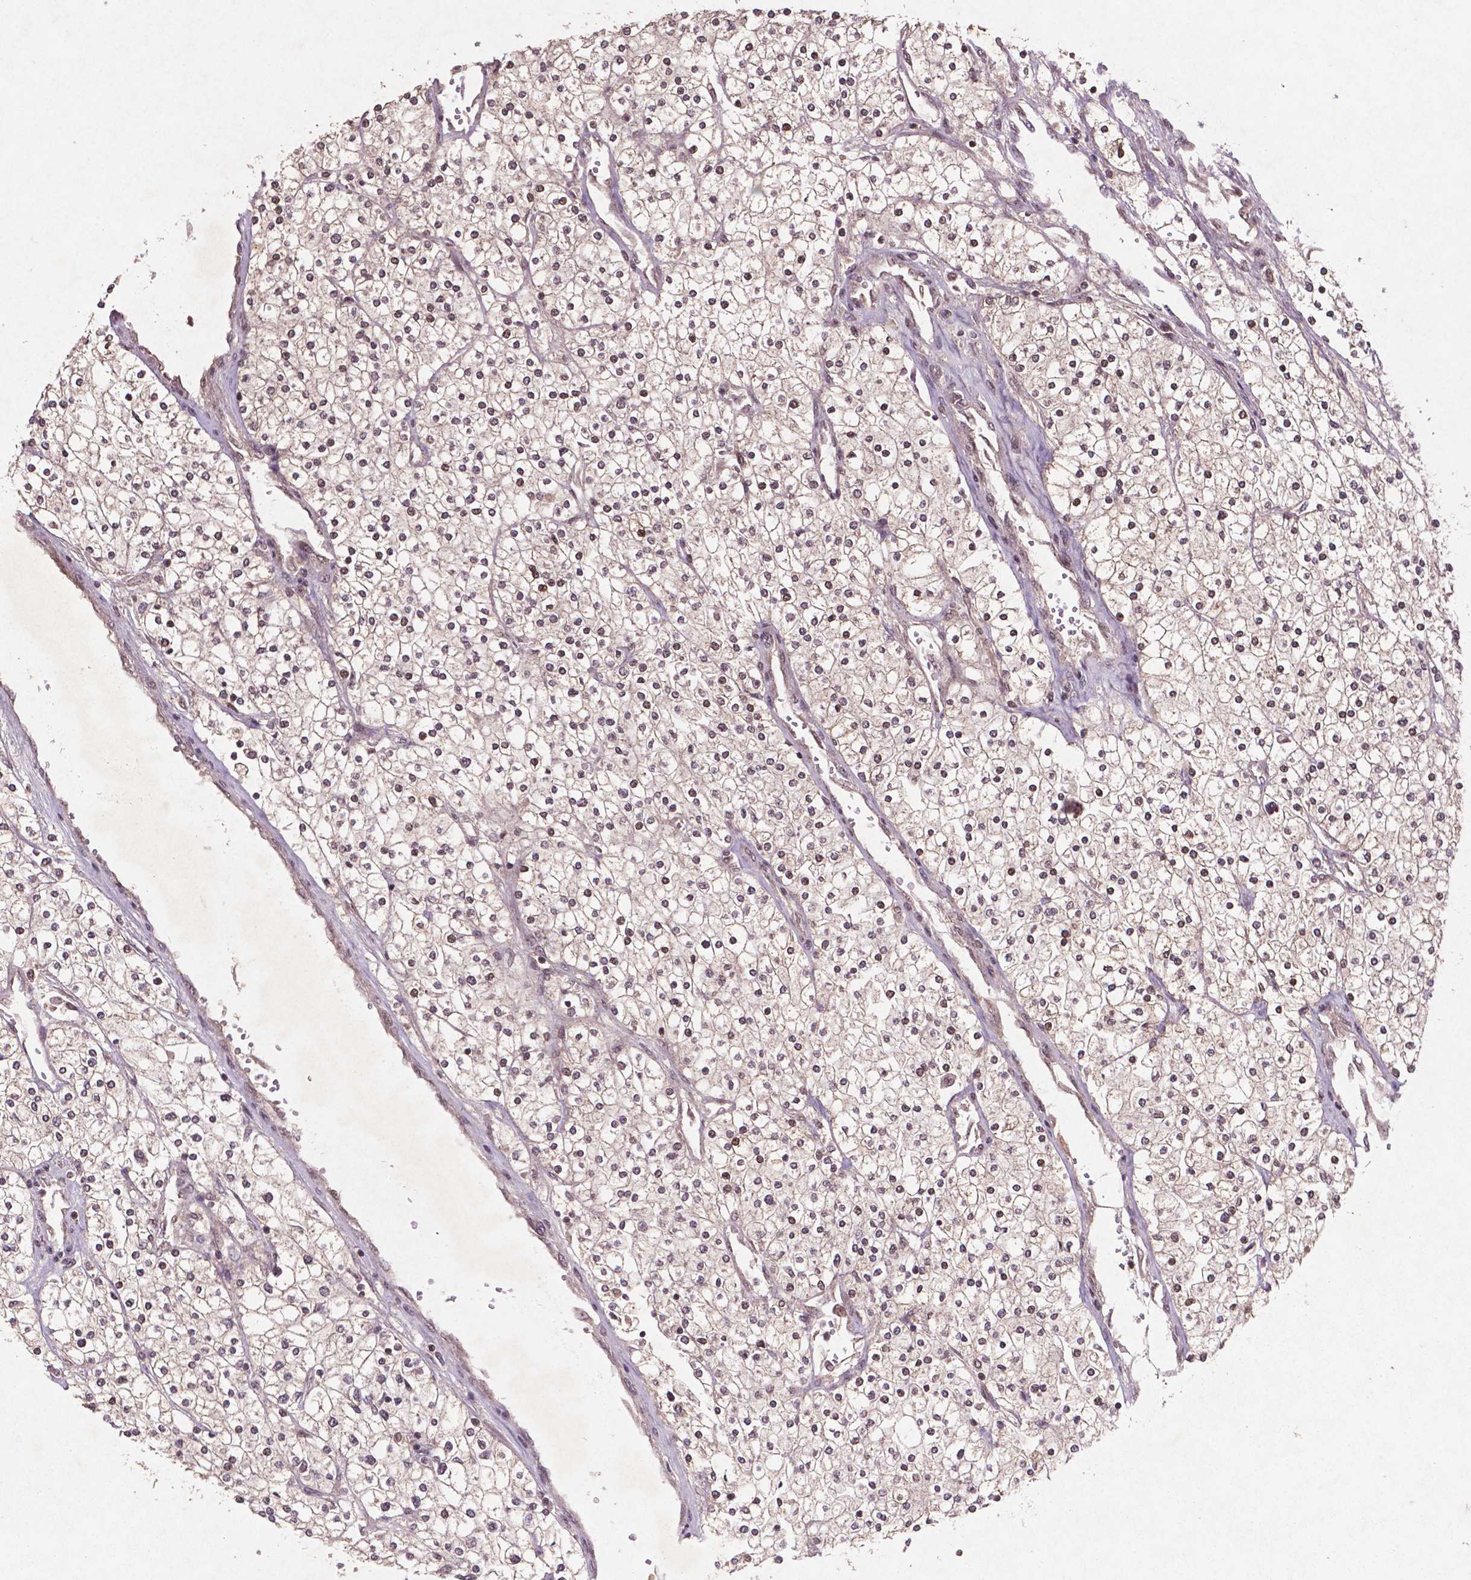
{"staining": {"intensity": "moderate", "quantity": ">75%", "location": "nuclear"}, "tissue": "renal cancer", "cell_type": "Tumor cells", "image_type": "cancer", "snomed": [{"axis": "morphology", "description": "Adenocarcinoma, NOS"}, {"axis": "topography", "description": "Kidney"}], "caption": "This photomicrograph demonstrates IHC staining of adenocarcinoma (renal), with medium moderate nuclear positivity in about >75% of tumor cells.", "gene": "GLRX", "patient": {"sex": "male", "age": 80}}